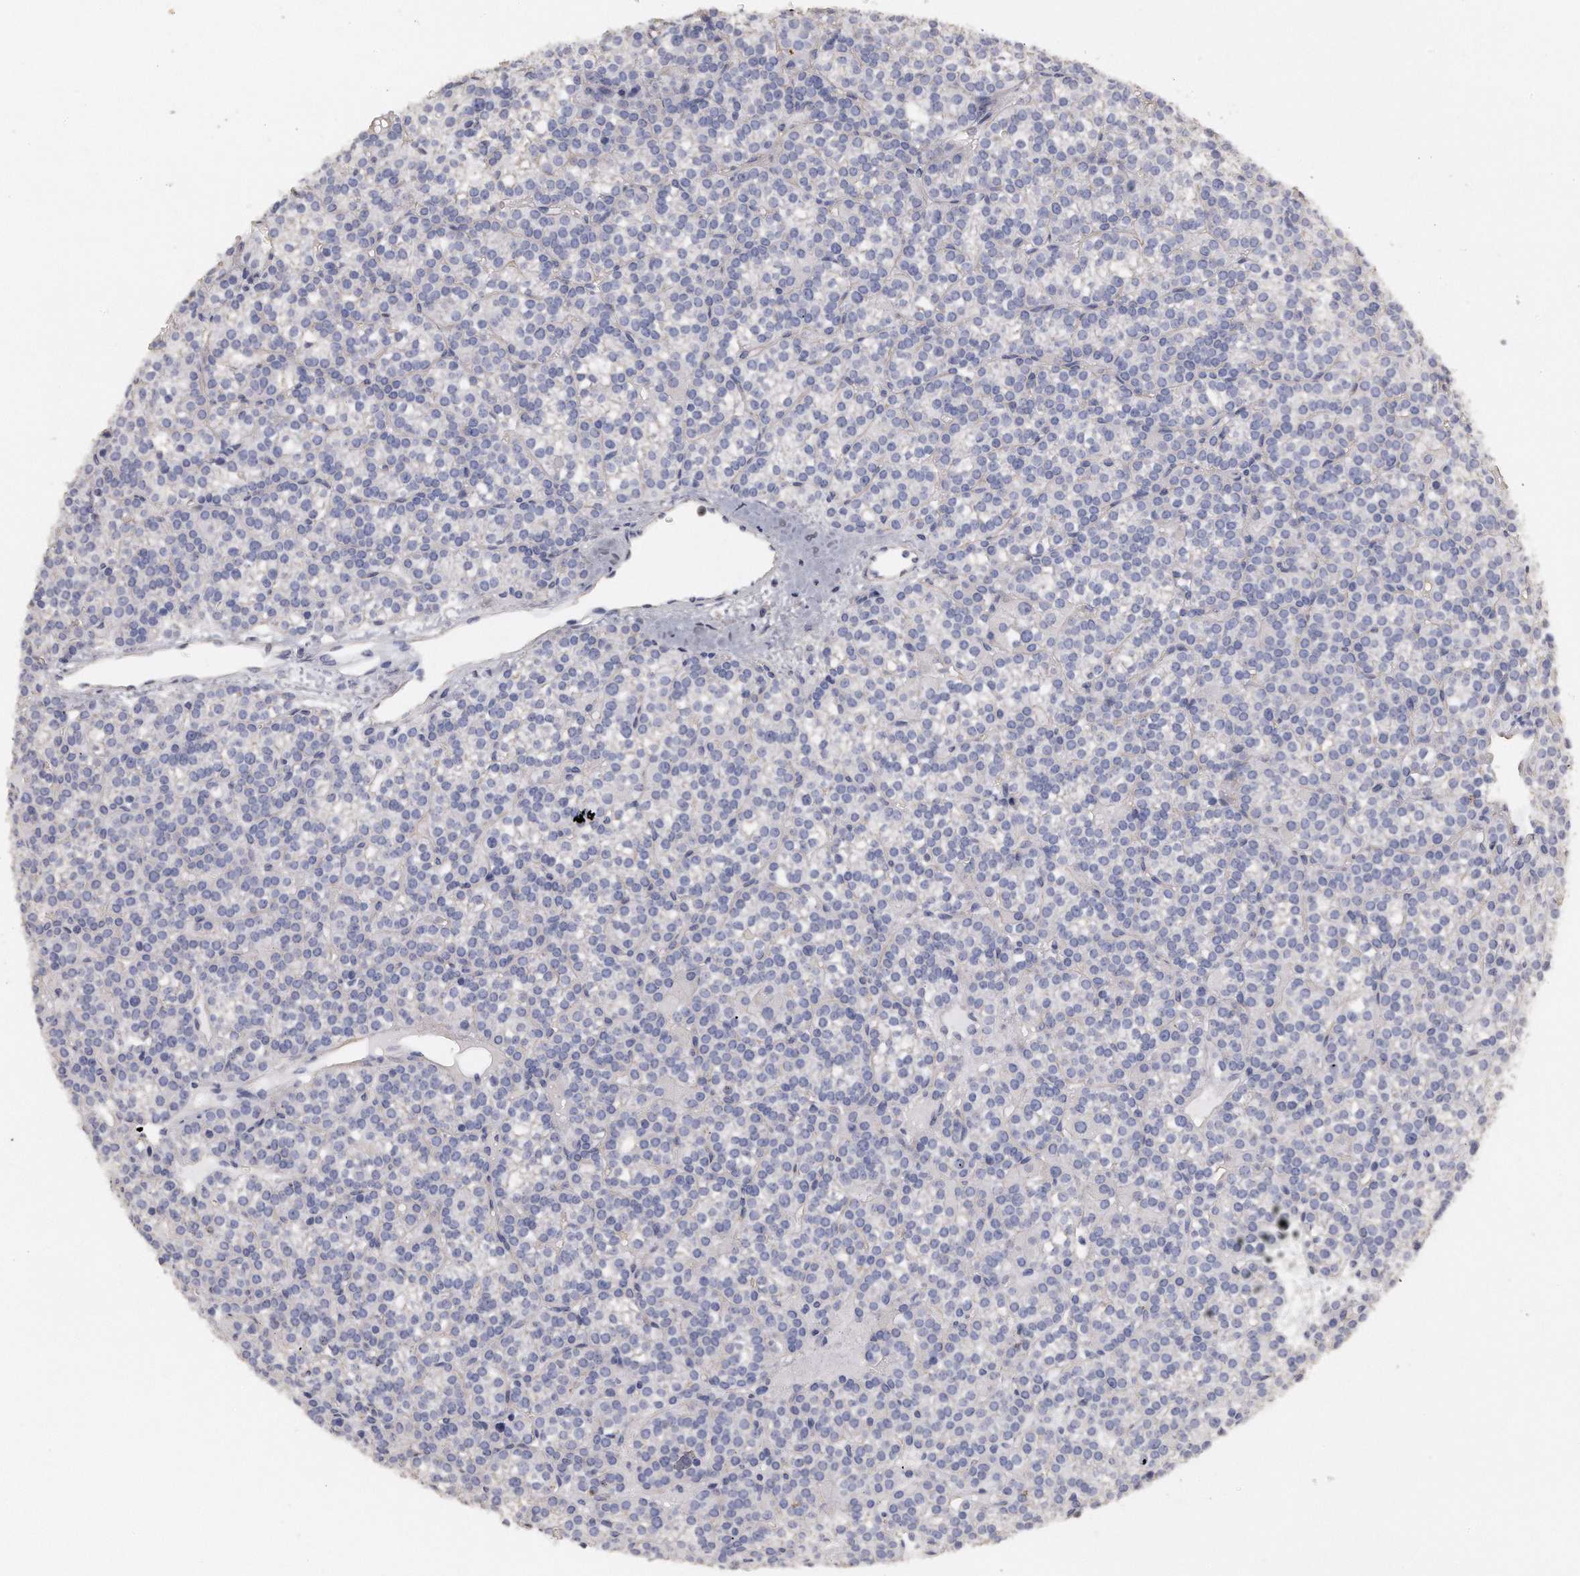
{"staining": {"intensity": "negative", "quantity": "none", "location": "none"}, "tissue": "parathyroid gland", "cell_type": "Glandular cells", "image_type": "normal", "snomed": [{"axis": "morphology", "description": "Normal tissue, NOS"}, {"axis": "topography", "description": "Parathyroid gland"}], "caption": "Unremarkable parathyroid gland was stained to show a protein in brown. There is no significant staining in glandular cells.", "gene": "CHST7", "patient": {"sex": "female", "age": 50}}